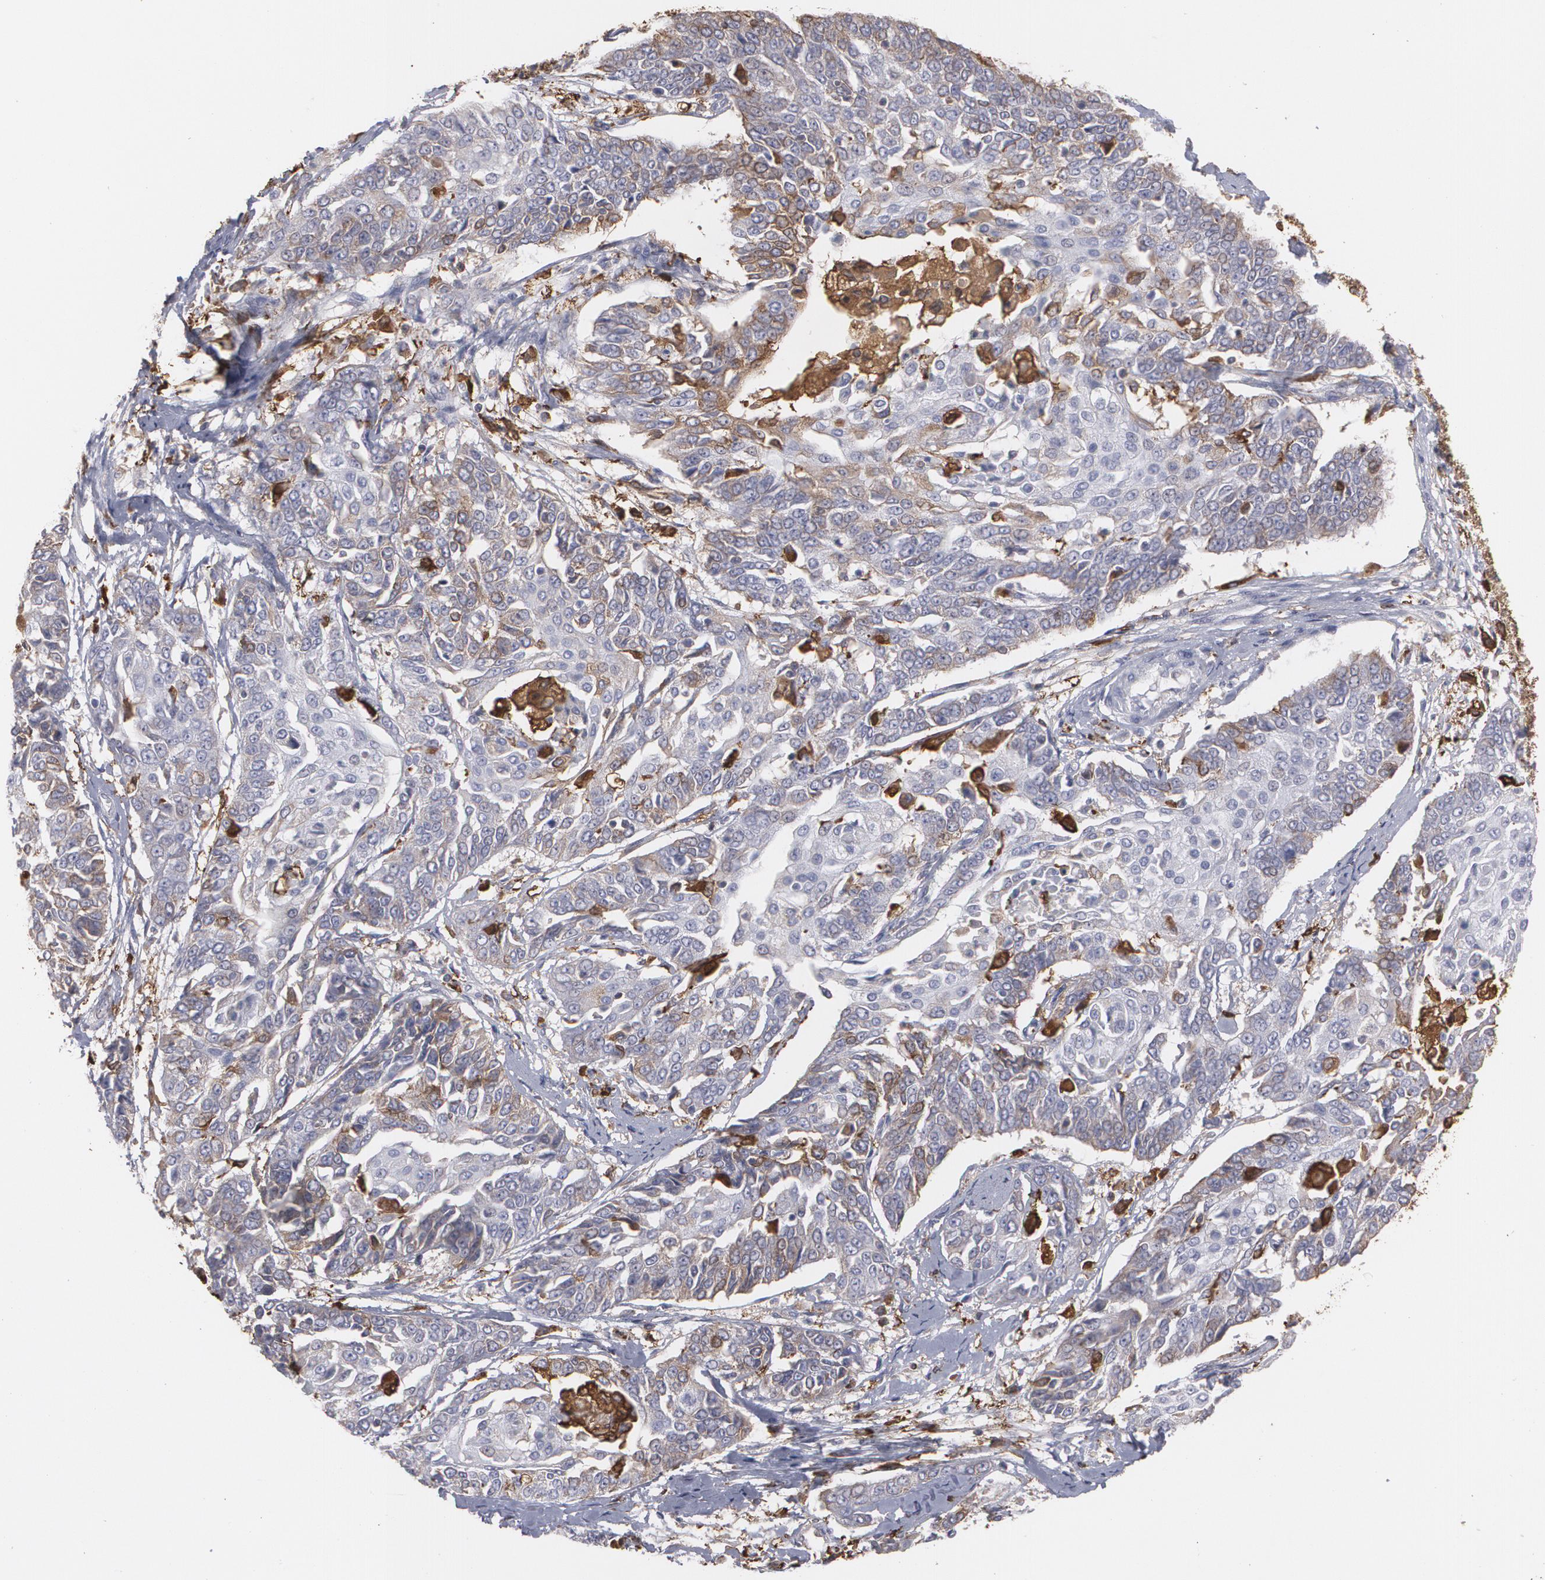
{"staining": {"intensity": "weak", "quantity": "25%-75%", "location": "cytoplasmic/membranous"}, "tissue": "cervical cancer", "cell_type": "Tumor cells", "image_type": "cancer", "snomed": [{"axis": "morphology", "description": "Squamous cell carcinoma, NOS"}, {"axis": "topography", "description": "Cervix"}], "caption": "Cervical squamous cell carcinoma stained for a protein (brown) demonstrates weak cytoplasmic/membranous positive staining in about 25%-75% of tumor cells.", "gene": "ODC1", "patient": {"sex": "female", "age": 64}}